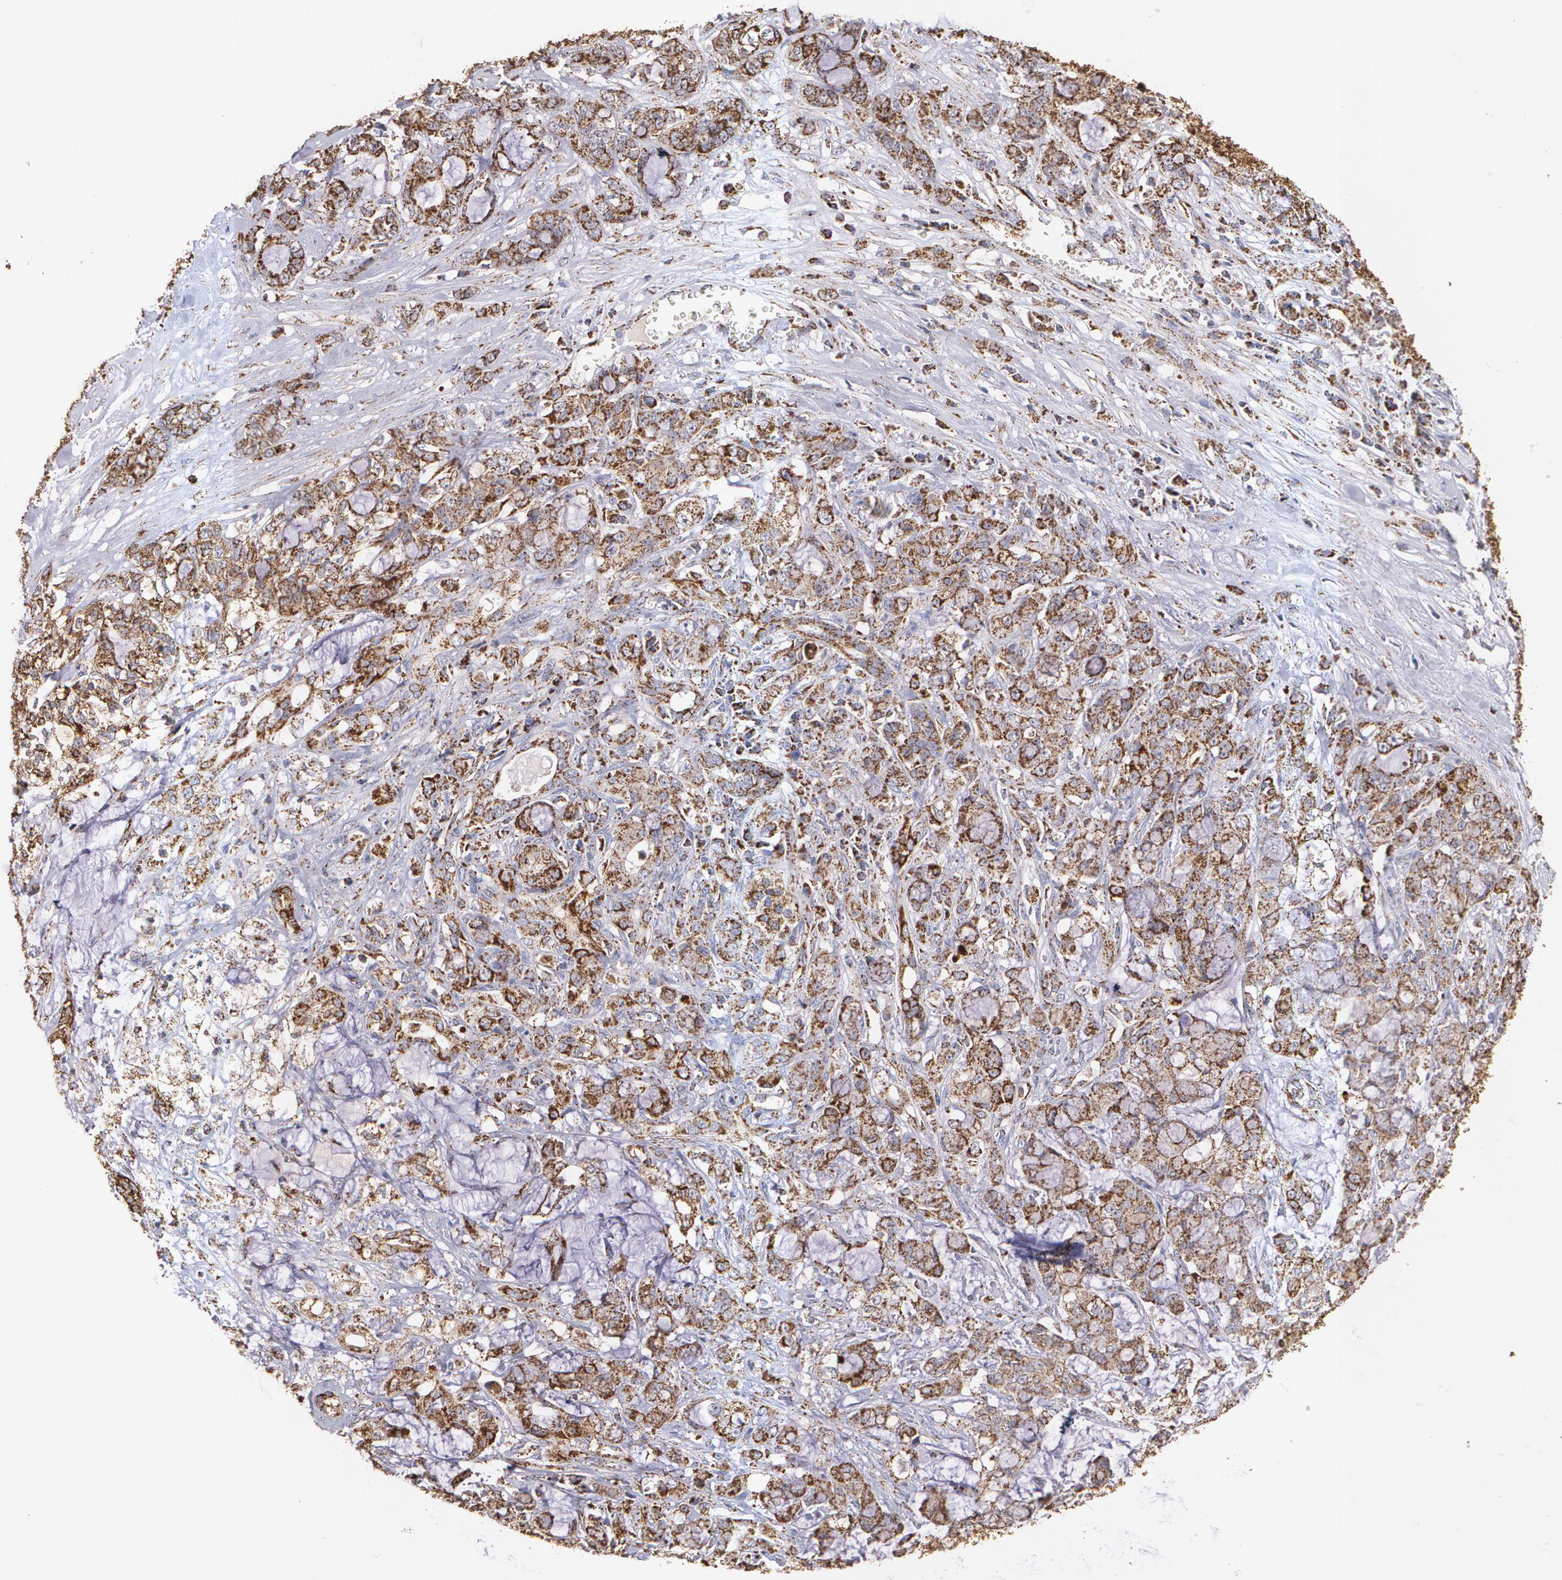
{"staining": {"intensity": "moderate", "quantity": ">75%", "location": "cytoplasmic/membranous"}, "tissue": "pancreatic cancer", "cell_type": "Tumor cells", "image_type": "cancer", "snomed": [{"axis": "morphology", "description": "Adenocarcinoma, NOS"}, {"axis": "topography", "description": "Pancreas"}], "caption": "Adenocarcinoma (pancreatic) tissue shows moderate cytoplasmic/membranous expression in about >75% of tumor cells, visualized by immunohistochemistry.", "gene": "HSPD1", "patient": {"sex": "female", "age": 73}}